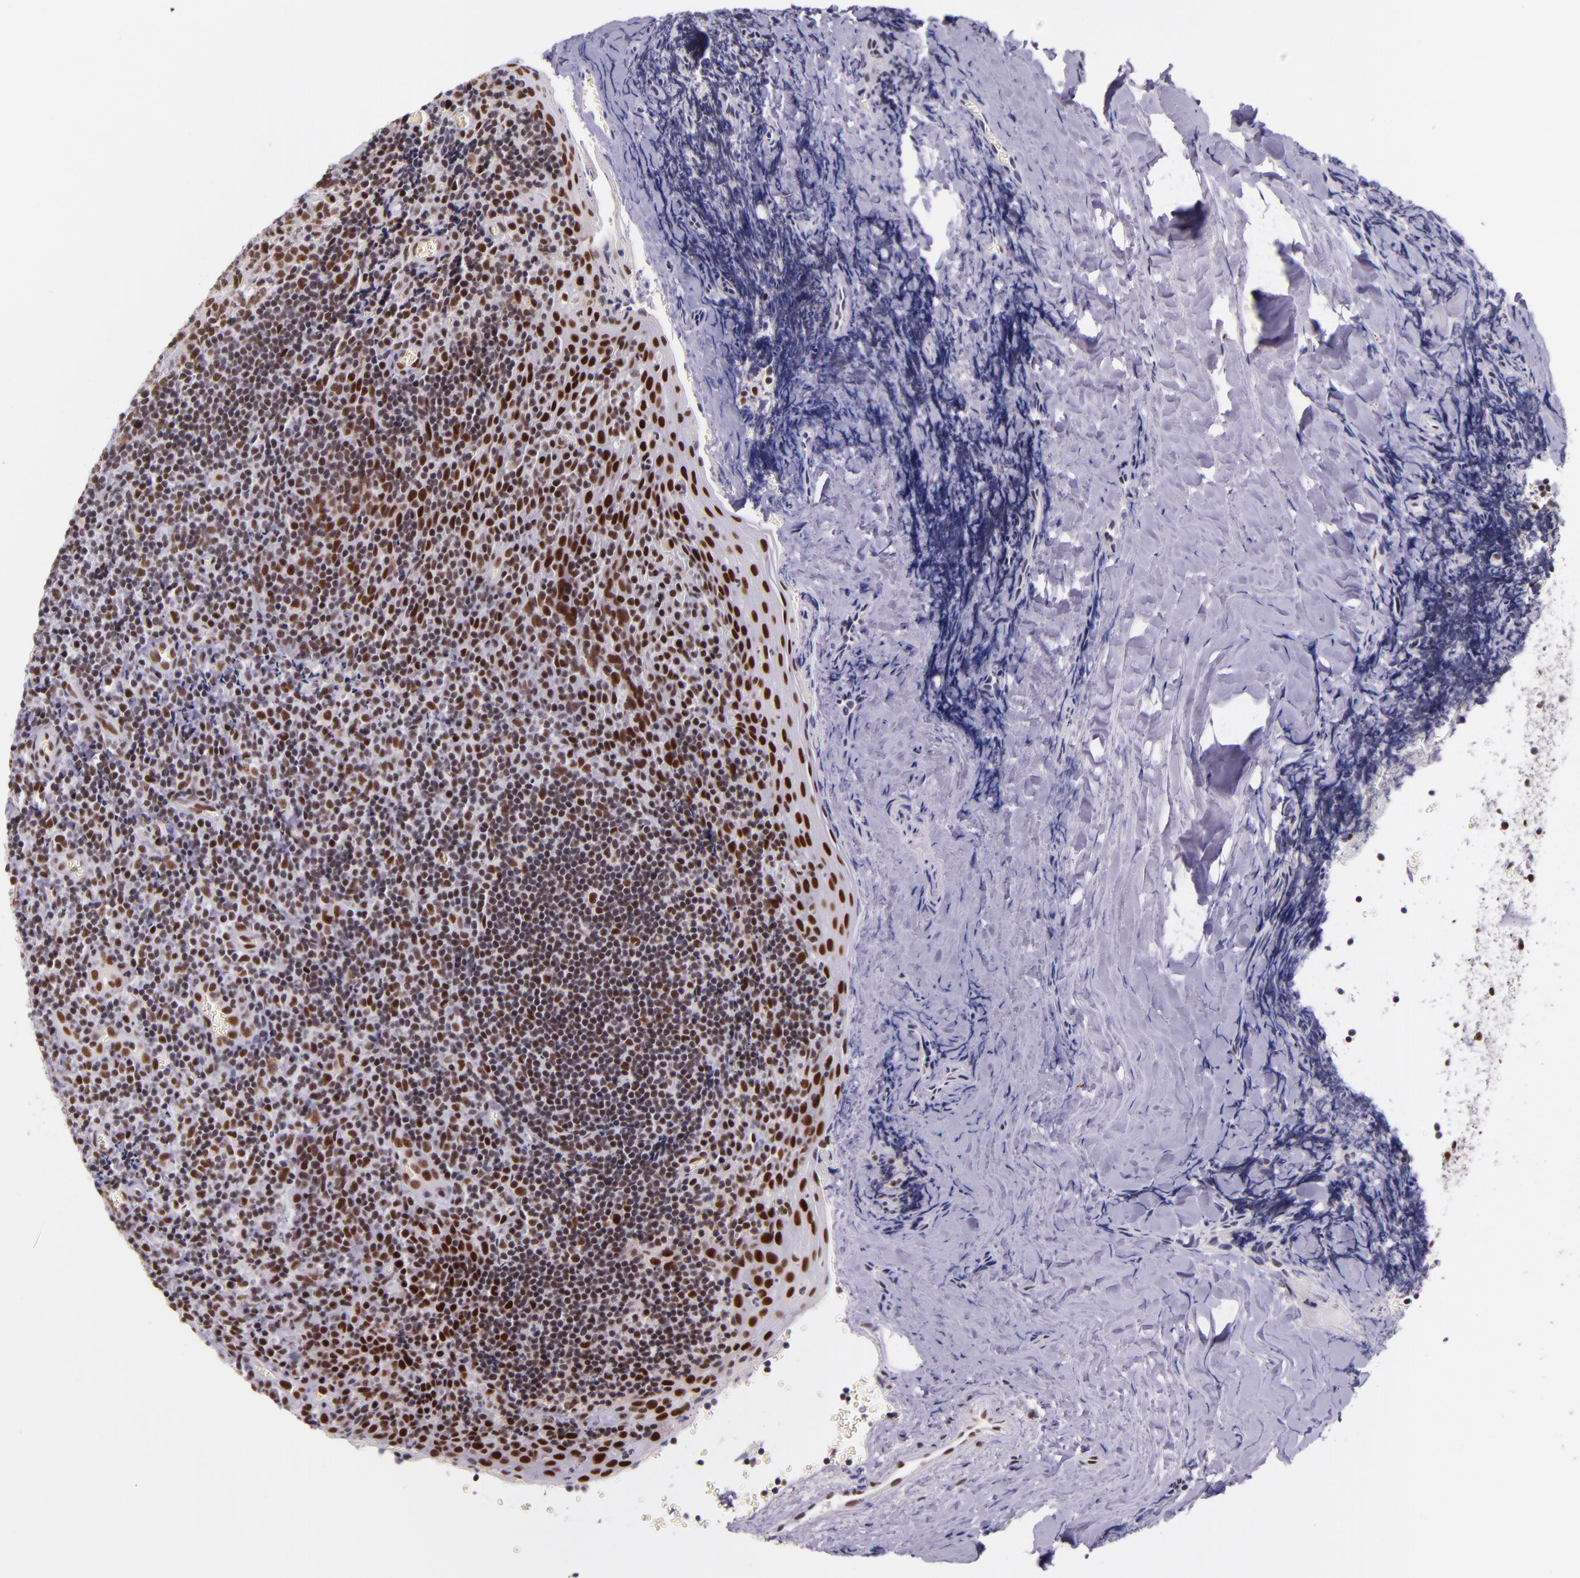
{"staining": {"intensity": "strong", "quantity": ">75%", "location": "nuclear"}, "tissue": "tonsil", "cell_type": "Germinal center cells", "image_type": "normal", "snomed": [{"axis": "morphology", "description": "Normal tissue, NOS"}, {"axis": "topography", "description": "Tonsil"}], "caption": "Immunohistochemistry micrograph of normal human tonsil stained for a protein (brown), which demonstrates high levels of strong nuclear staining in approximately >75% of germinal center cells.", "gene": "GPKOW", "patient": {"sex": "male", "age": 20}}